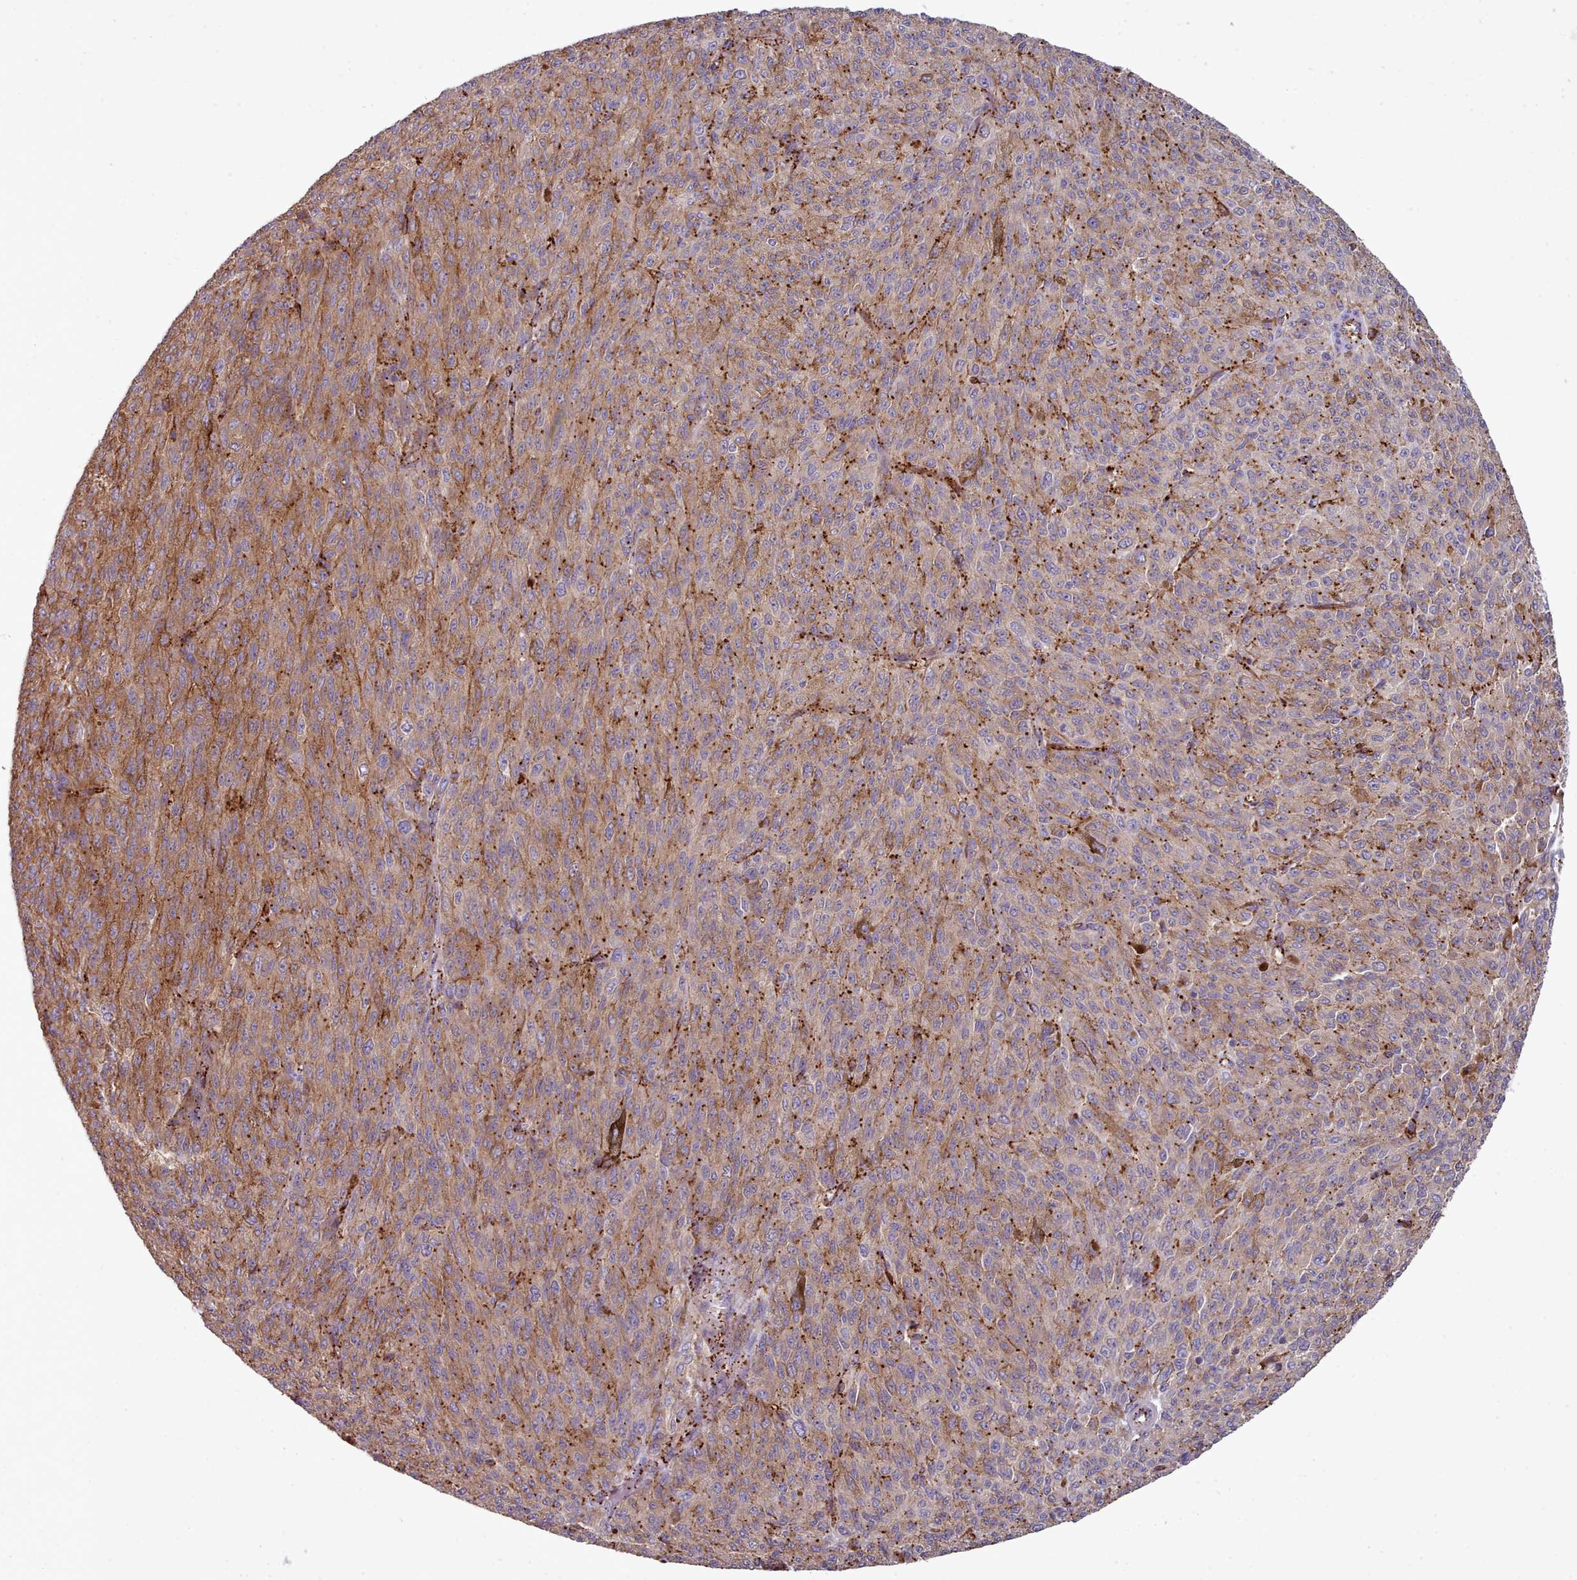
{"staining": {"intensity": "moderate", "quantity": ">75%", "location": "cytoplasmic/membranous"}, "tissue": "melanoma", "cell_type": "Tumor cells", "image_type": "cancer", "snomed": [{"axis": "morphology", "description": "Malignant melanoma, NOS"}, {"axis": "topography", "description": "Skin"}], "caption": "Protein staining of malignant melanoma tissue reveals moderate cytoplasmic/membranous expression in approximately >75% of tumor cells. (Brightfield microscopy of DAB IHC at high magnification).", "gene": "CD300LF", "patient": {"sex": "female", "age": 52}}